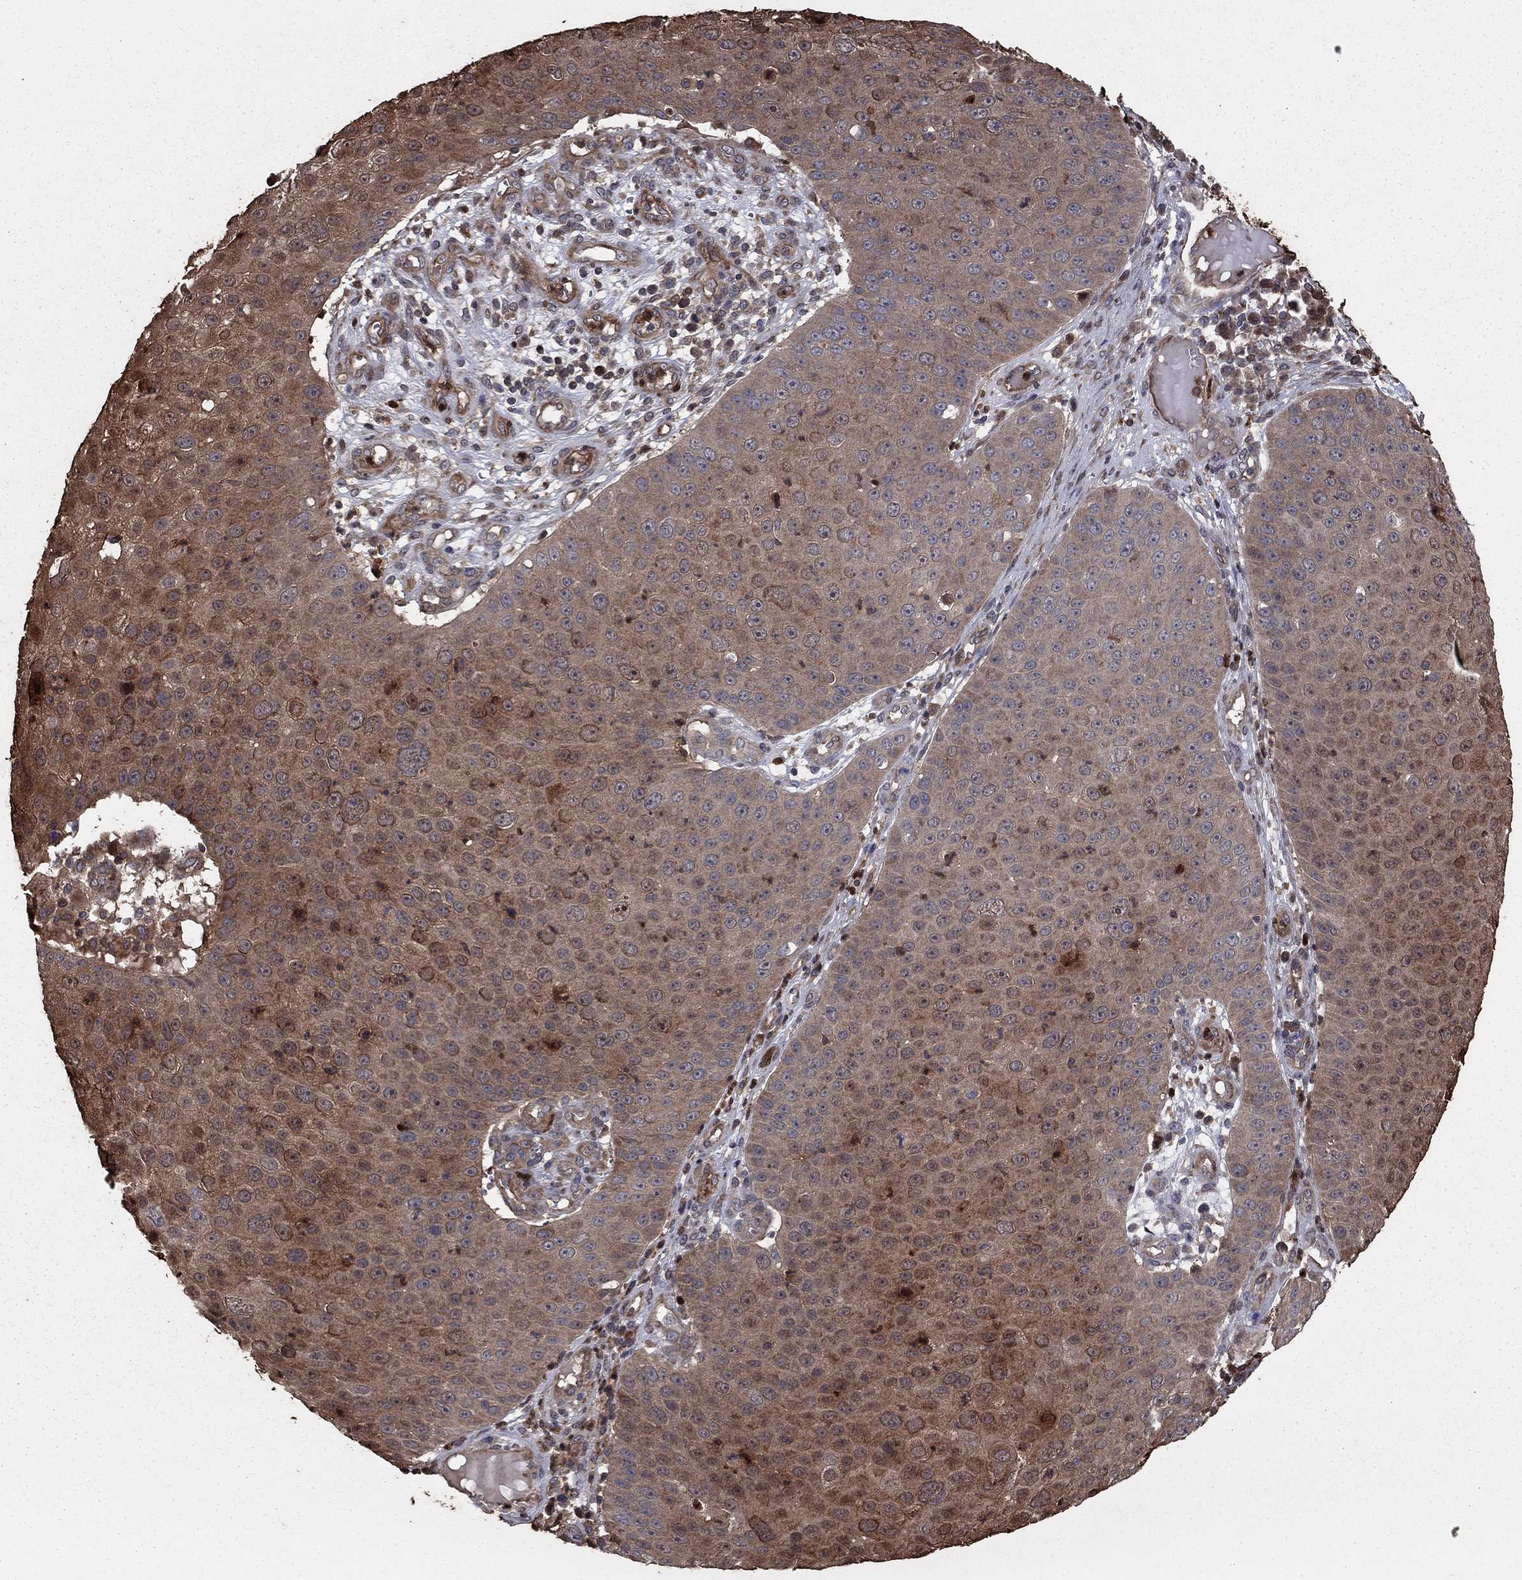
{"staining": {"intensity": "weak", "quantity": "<25%", "location": "cytoplasmic/membranous"}, "tissue": "skin cancer", "cell_type": "Tumor cells", "image_type": "cancer", "snomed": [{"axis": "morphology", "description": "Squamous cell carcinoma, NOS"}, {"axis": "topography", "description": "Skin"}], "caption": "Photomicrograph shows no protein positivity in tumor cells of skin cancer tissue.", "gene": "GYG1", "patient": {"sex": "male", "age": 71}}